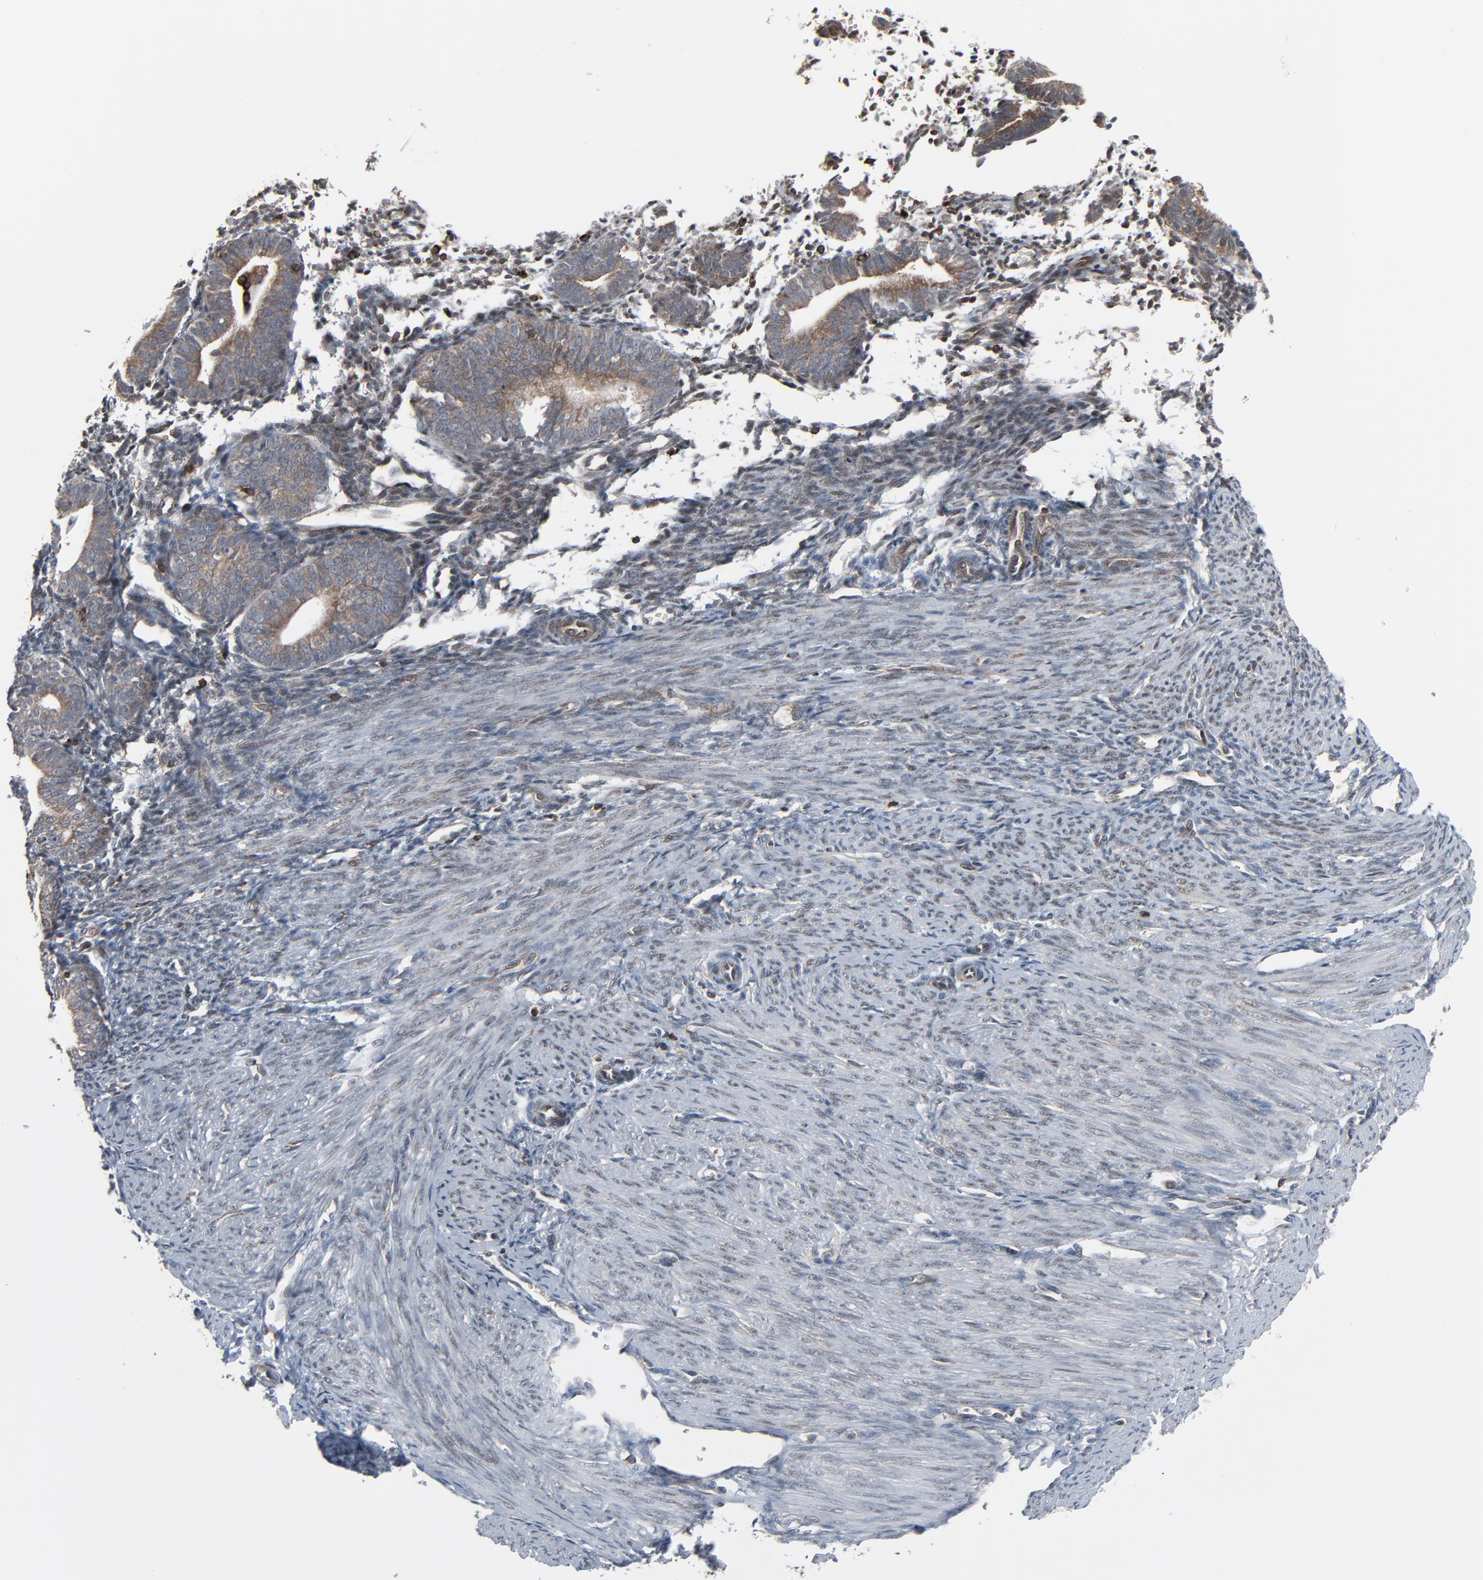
{"staining": {"intensity": "moderate", "quantity": "<25%", "location": "cytoplasmic/membranous"}, "tissue": "endometrium", "cell_type": "Cells in endometrial stroma", "image_type": "normal", "snomed": [{"axis": "morphology", "description": "Normal tissue, NOS"}, {"axis": "topography", "description": "Endometrium"}], "caption": "Endometrium stained for a protein (brown) reveals moderate cytoplasmic/membranous positive positivity in approximately <25% of cells in endometrial stroma.", "gene": "OPTN", "patient": {"sex": "female", "age": 61}}